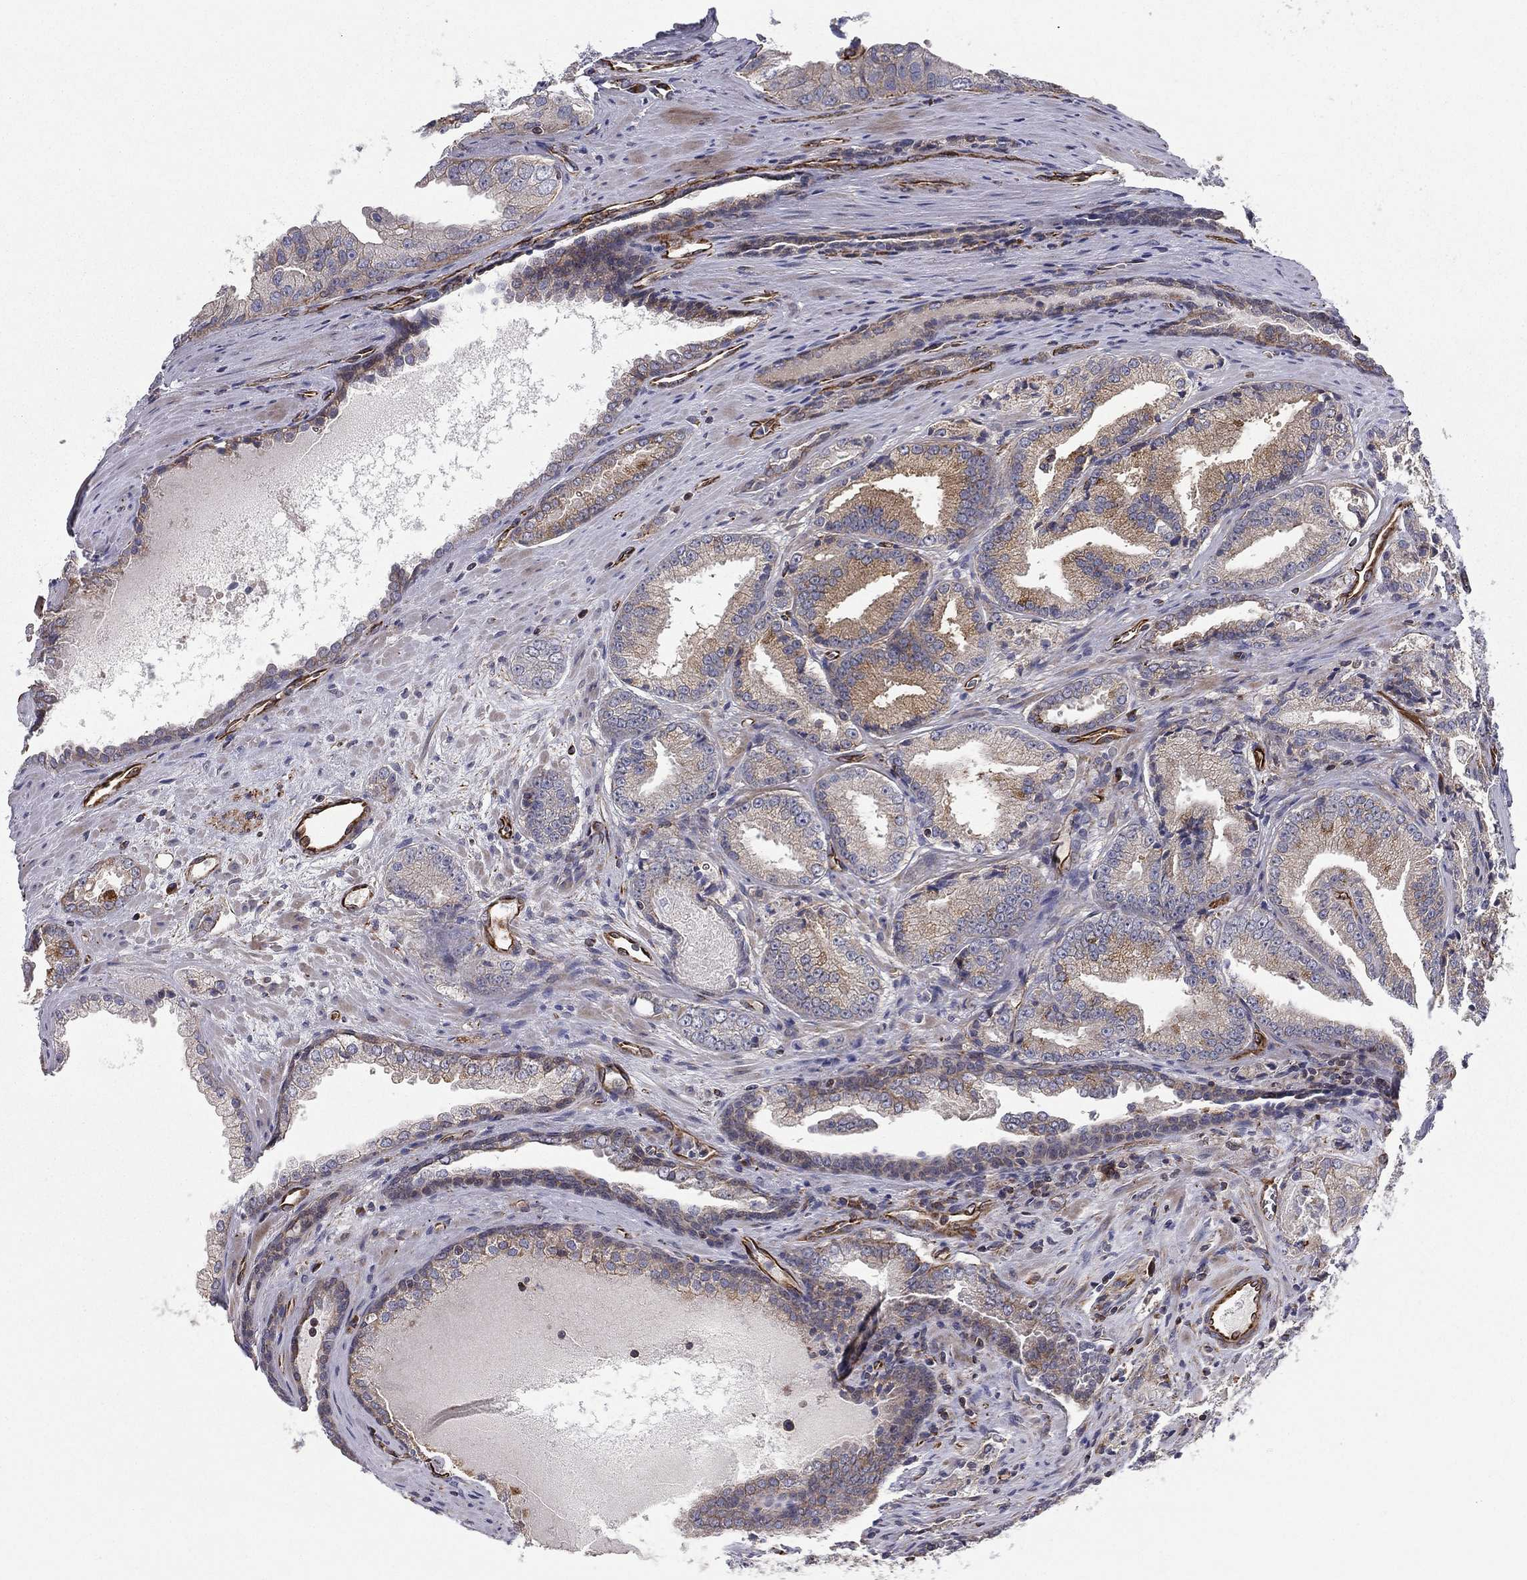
{"staining": {"intensity": "negative", "quantity": "none", "location": "none"}, "tissue": "prostate cancer", "cell_type": "Tumor cells", "image_type": "cancer", "snomed": [{"axis": "morphology", "description": "Adenocarcinoma, NOS"}, {"axis": "morphology", "description": "Adenocarcinoma, High grade"}, {"axis": "topography", "description": "Prostate"}], "caption": "DAB (3,3'-diaminobenzidine) immunohistochemical staining of prostate cancer (adenocarcinoma) reveals no significant expression in tumor cells.", "gene": "CLSTN1", "patient": {"sex": "male", "age": 70}}